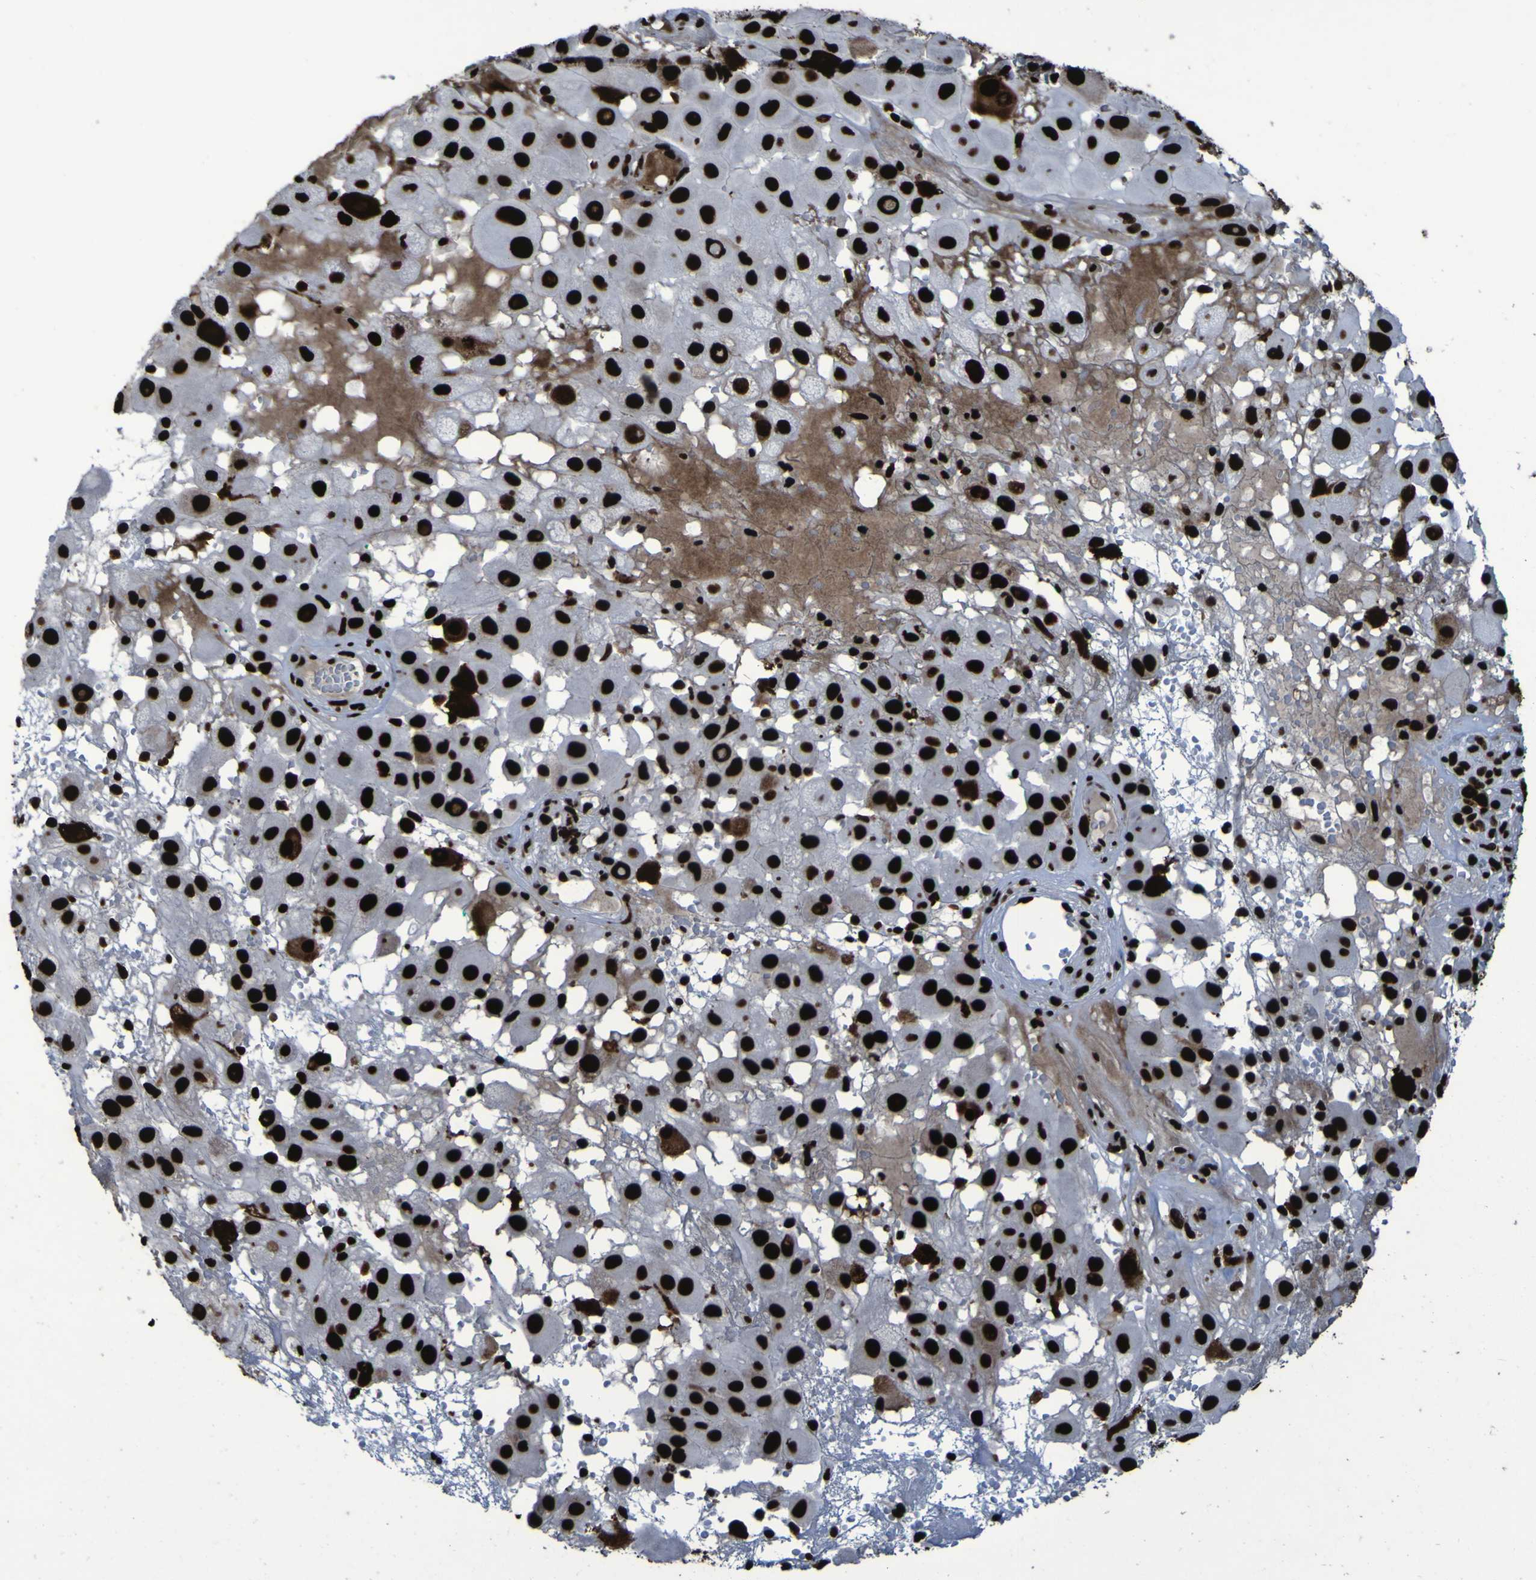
{"staining": {"intensity": "strong", "quantity": ">75%", "location": "nuclear"}, "tissue": "melanoma", "cell_type": "Tumor cells", "image_type": "cancer", "snomed": [{"axis": "morphology", "description": "Malignant melanoma, NOS"}, {"axis": "topography", "description": "Skin"}], "caption": "An image of human melanoma stained for a protein demonstrates strong nuclear brown staining in tumor cells. (Stains: DAB in brown, nuclei in blue, Microscopy: brightfield microscopy at high magnification).", "gene": "NPM1", "patient": {"sex": "female", "age": 81}}